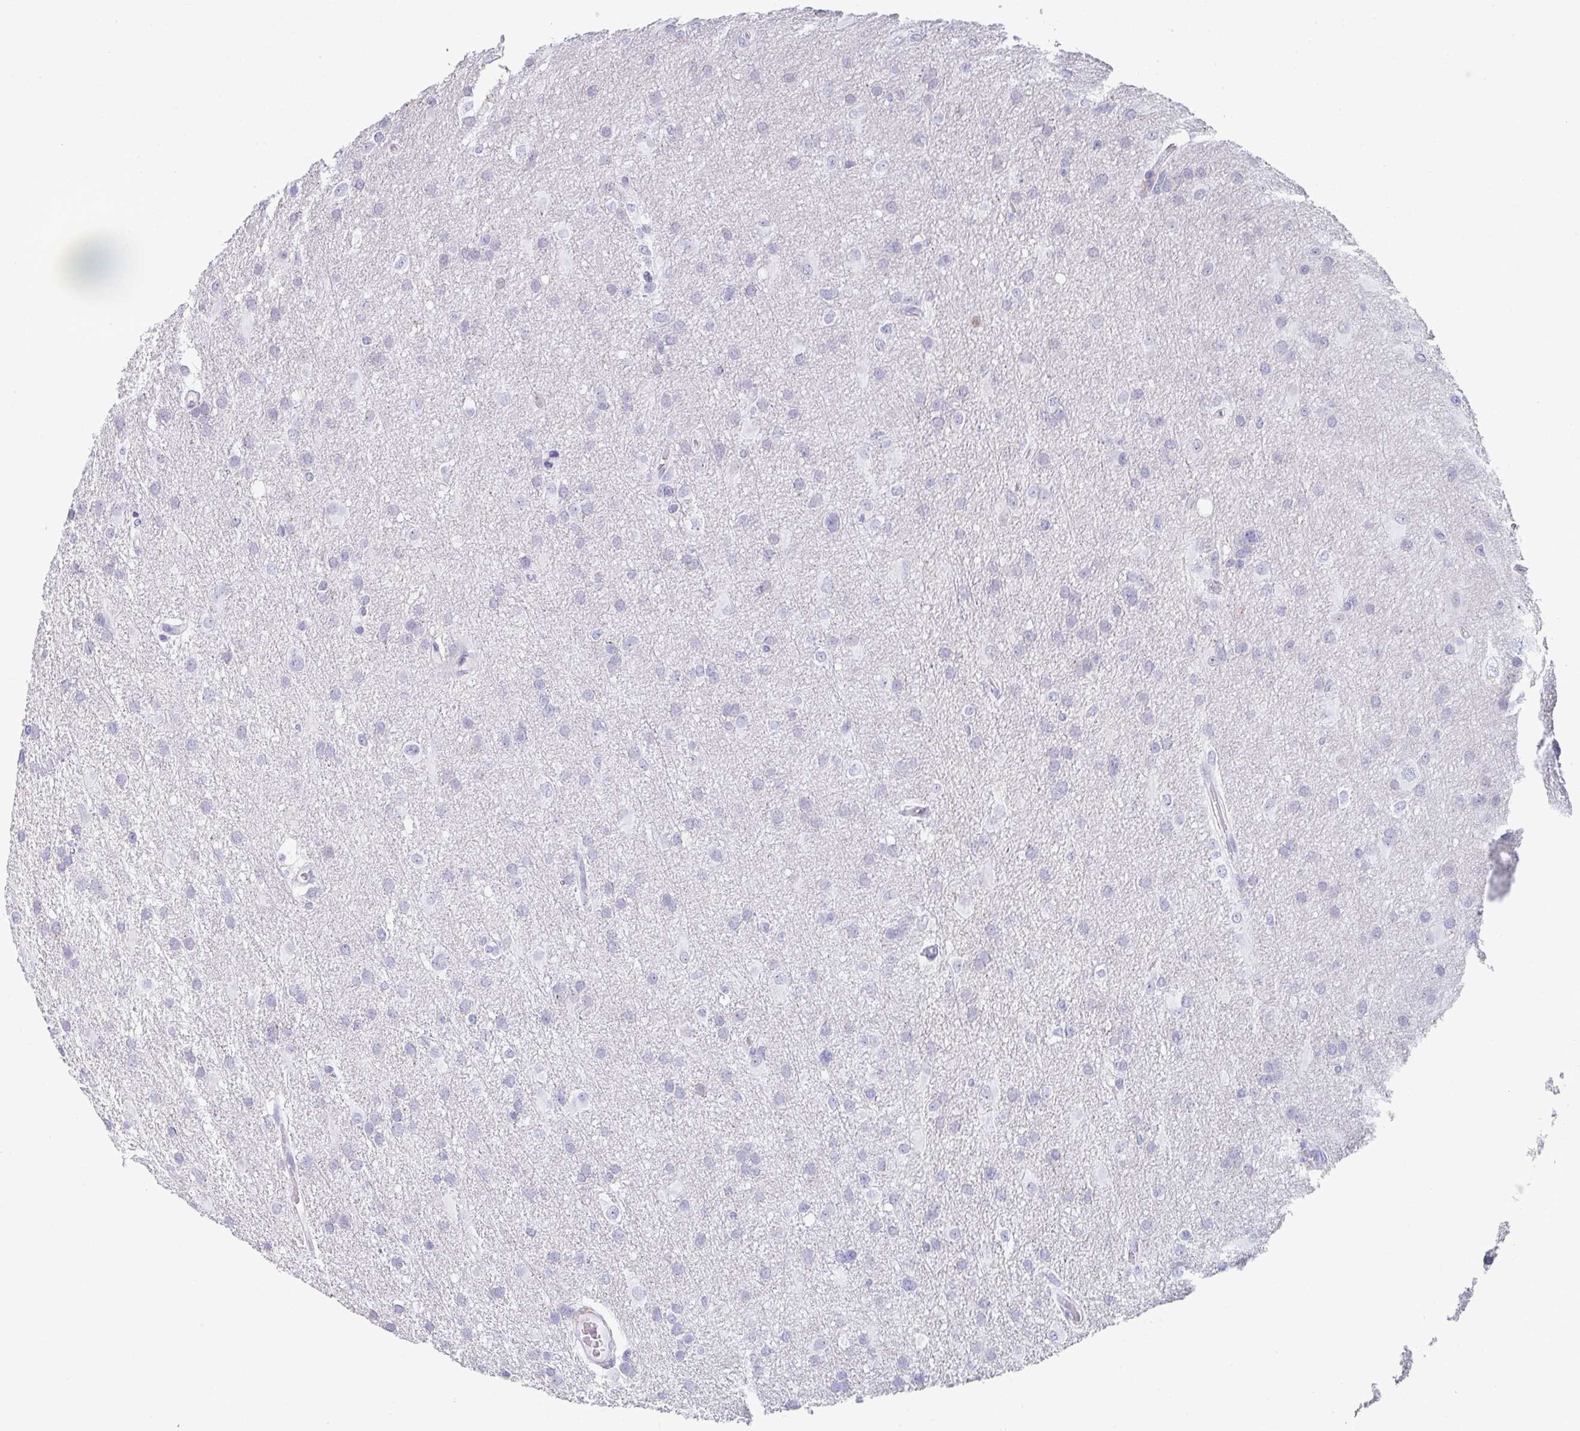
{"staining": {"intensity": "negative", "quantity": "none", "location": "none"}, "tissue": "glioma", "cell_type": "Tumor cells", "image_type": "cancer", "snomed": [{"axis": "morphology", "description": "Glioma, malignant, High grade"}, {"axis": "topography", "description": "Brain"}], "caption": "Tumor cells show no significant staining in glioma.", "gene": "RUBCN", "patient": {"sex": "male", "age": 53}}